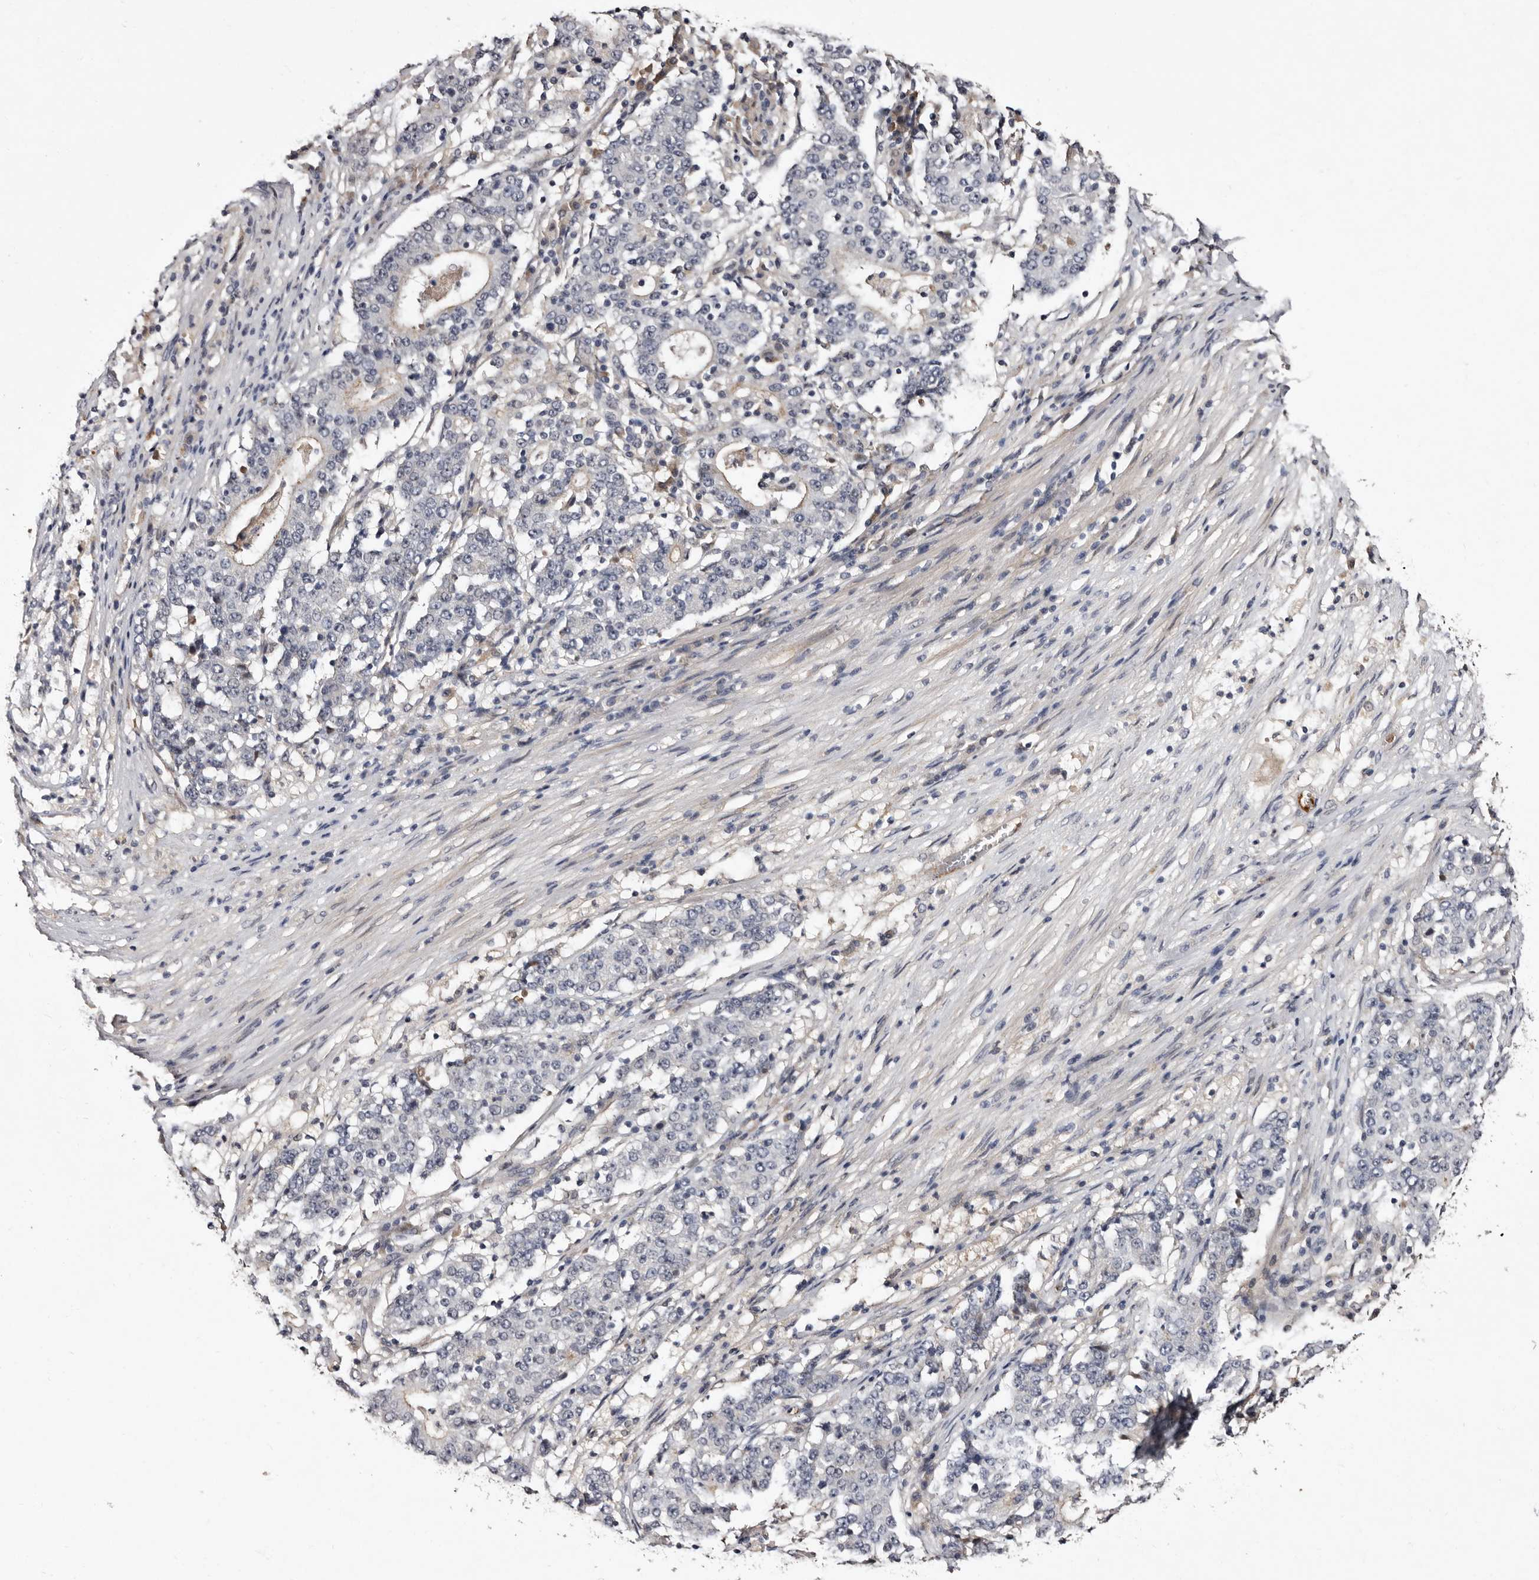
{"staining": {"intensity": "negative", "quantity": "none", "location": "none"}, "tissue": "stomach cancer", "cell_type": "Tumor cells", "image_type": "cancer", "snomed": [{"axis": "morphology", "description": "Adenocarcinoma, NOS"}, {"axis": "topography", "description": "Stomach"}], "caption": "Immunohistochemistry (IHC) photomicrograph of human adenocarcinoma (stomach) stained for a protein (brown), which displays no positivity in tumor cells.", "gene": "LANCL2", "patient": {"sex": "male", "age": 59}}